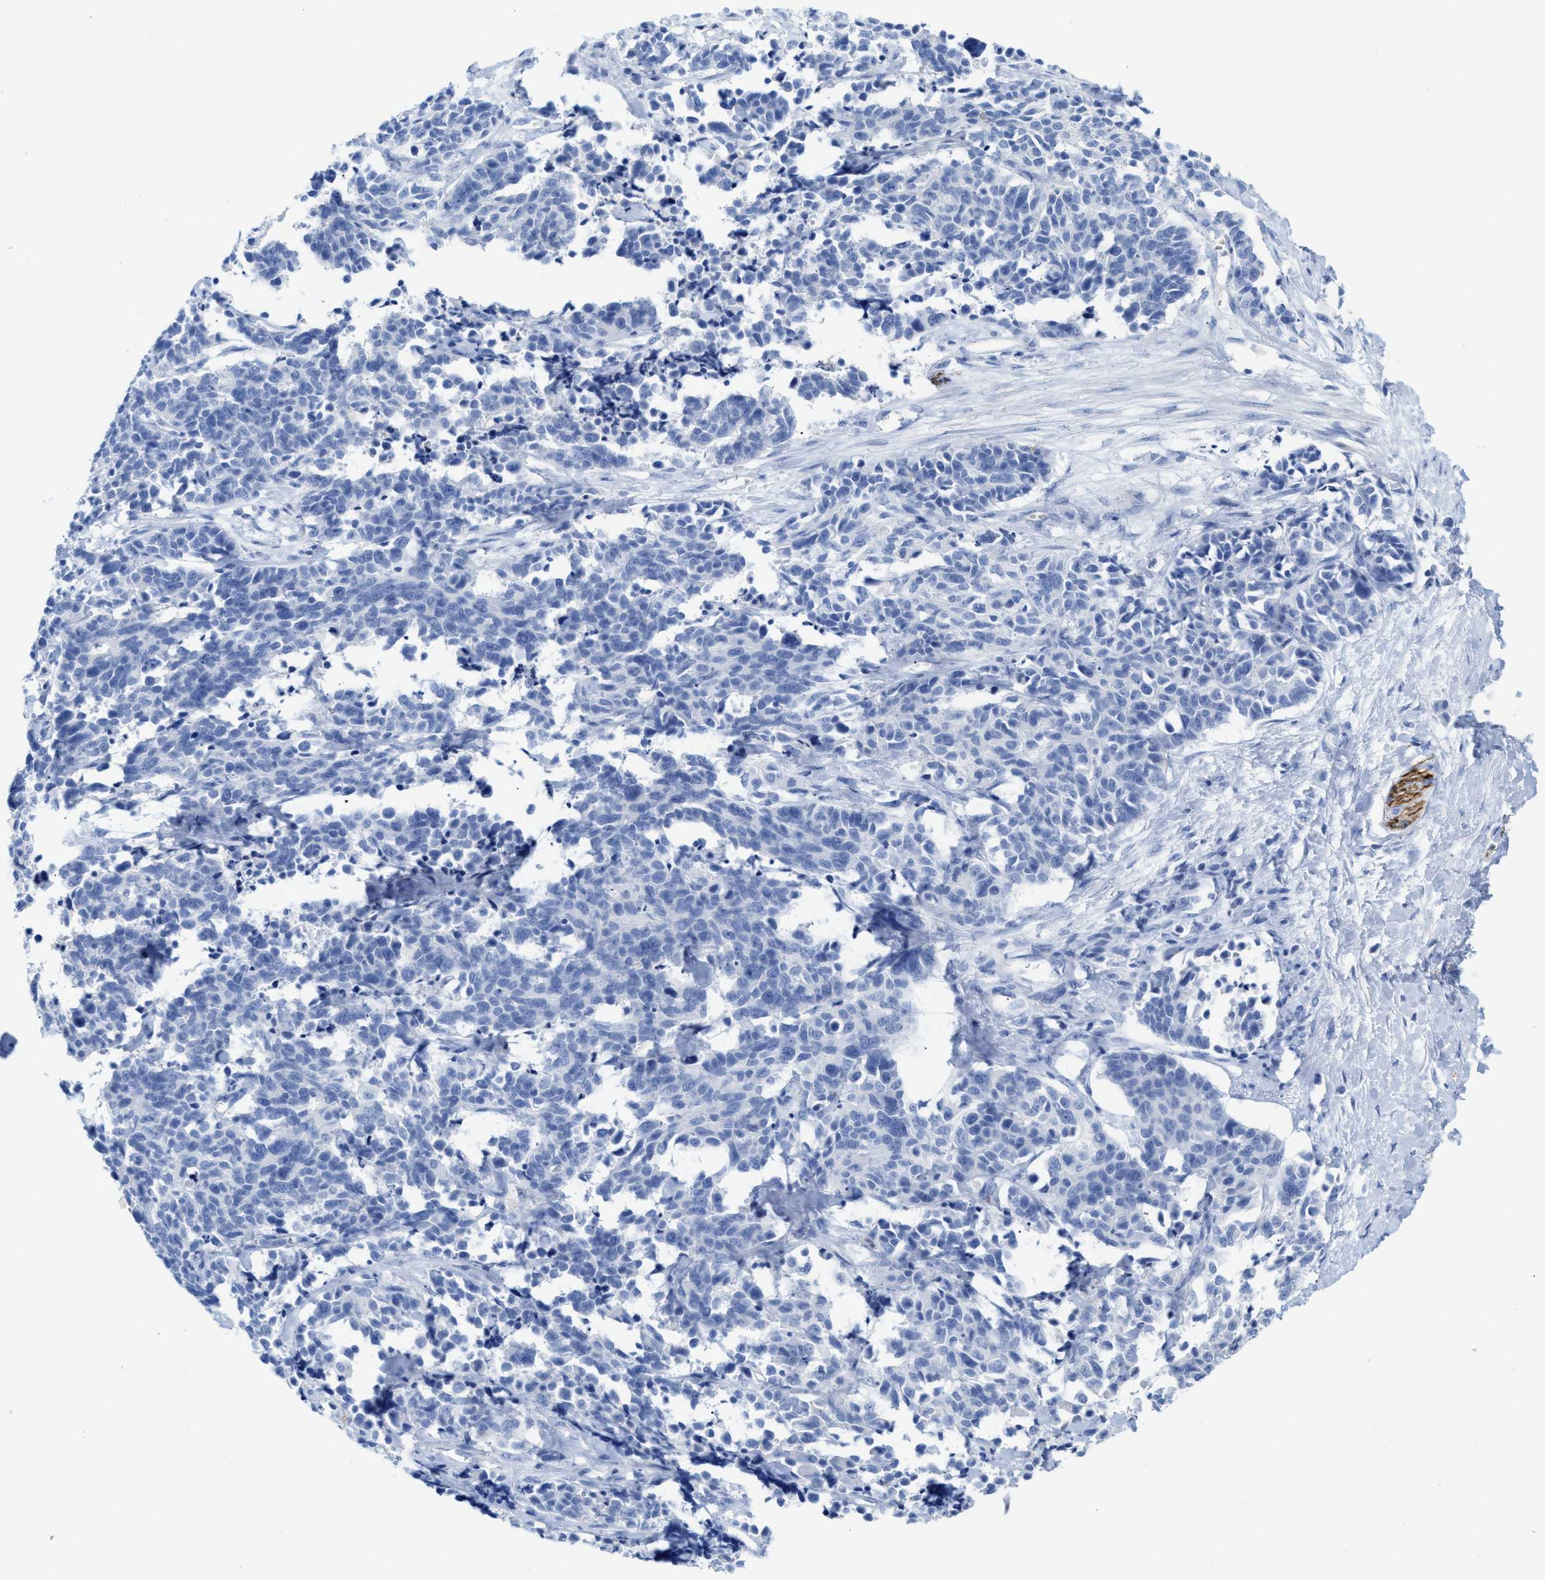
{"staining": {"intensity": "negative", "quantity": "none", "location": "none"}, "tissue": "cervical cancer", "cell_type": "Tumor cells", "image_type": "cancer", "snomed": [{"axis": "morphology", "description": "Squamous cell carcinoma, NOS"}, {"axis": "topography", "description": "Cervix"}], "caption": "The photomicrograph reveals no staining of tumor cells in cervical cancer (squamous cell carcinoma). (Immunohistochemistry (ihc), brightfield microscopy, high magnification).", "gene": "ANKFN1", "patient": {"sex": "female", "age": 35}}